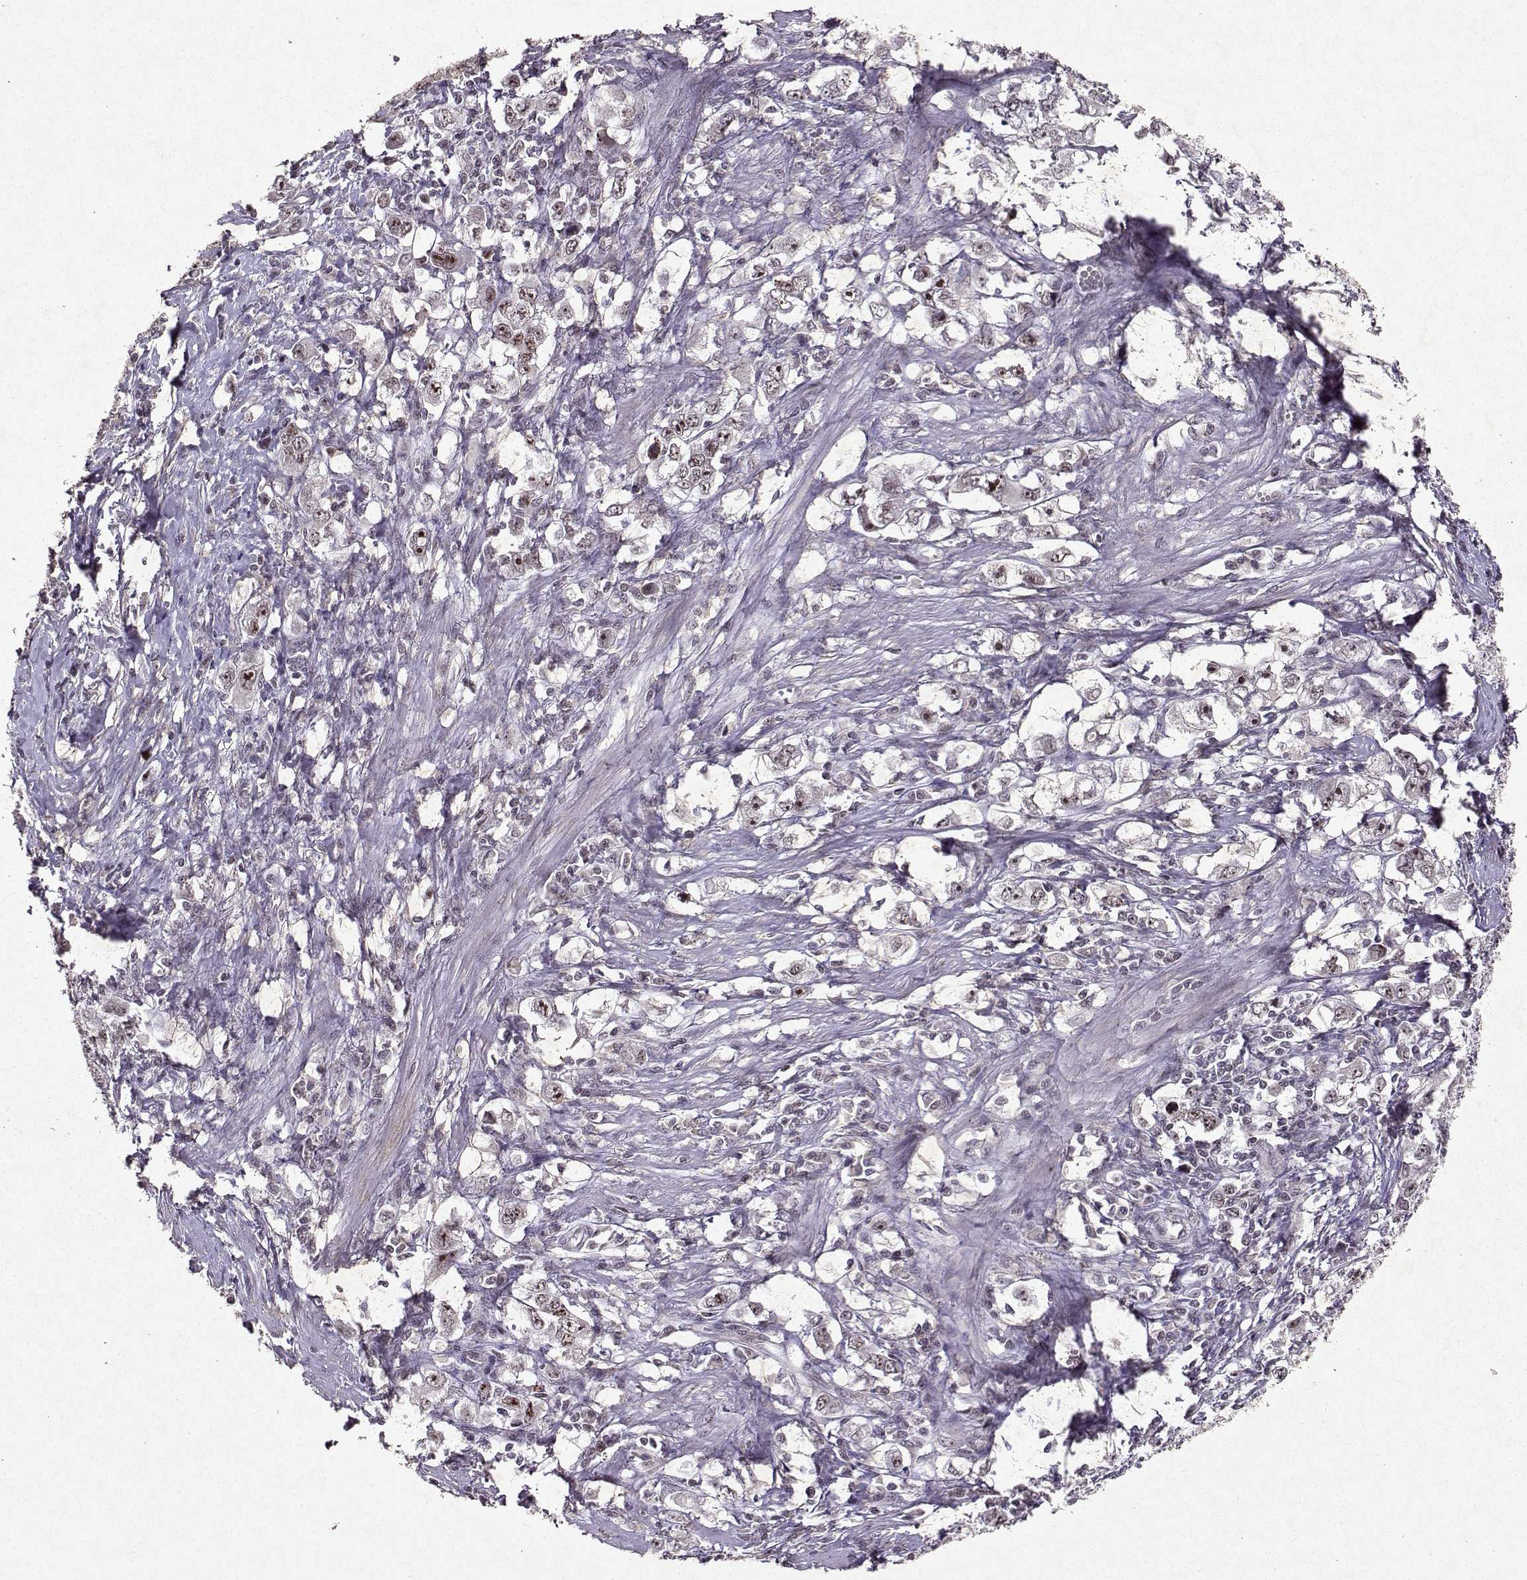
{"staining": {"intensity": "moderate", "quantity": ">75%", "location": "nuclear"}, "tissue": "stomach cancer", "cell_type": "Tumor cells", "image_type": "cancer", "snomed": [{"axis": "morphology", "description": "Adenocarcinoma, NOS"}, {"axis": "topography", "description": "Stomach, lower"}], "caption": "Immunohistochemical staining of stomach cancer (adenocarcinoma) demonstrates medium levels of moderate nuclear protein staining in approximately >75% of tumor cells. Immunohistochemistry (ihc) stains the protein in brown and the nuclei are stained blue.", "gene": "DDX56", "patient": {"sex": "female", "age": 72}}